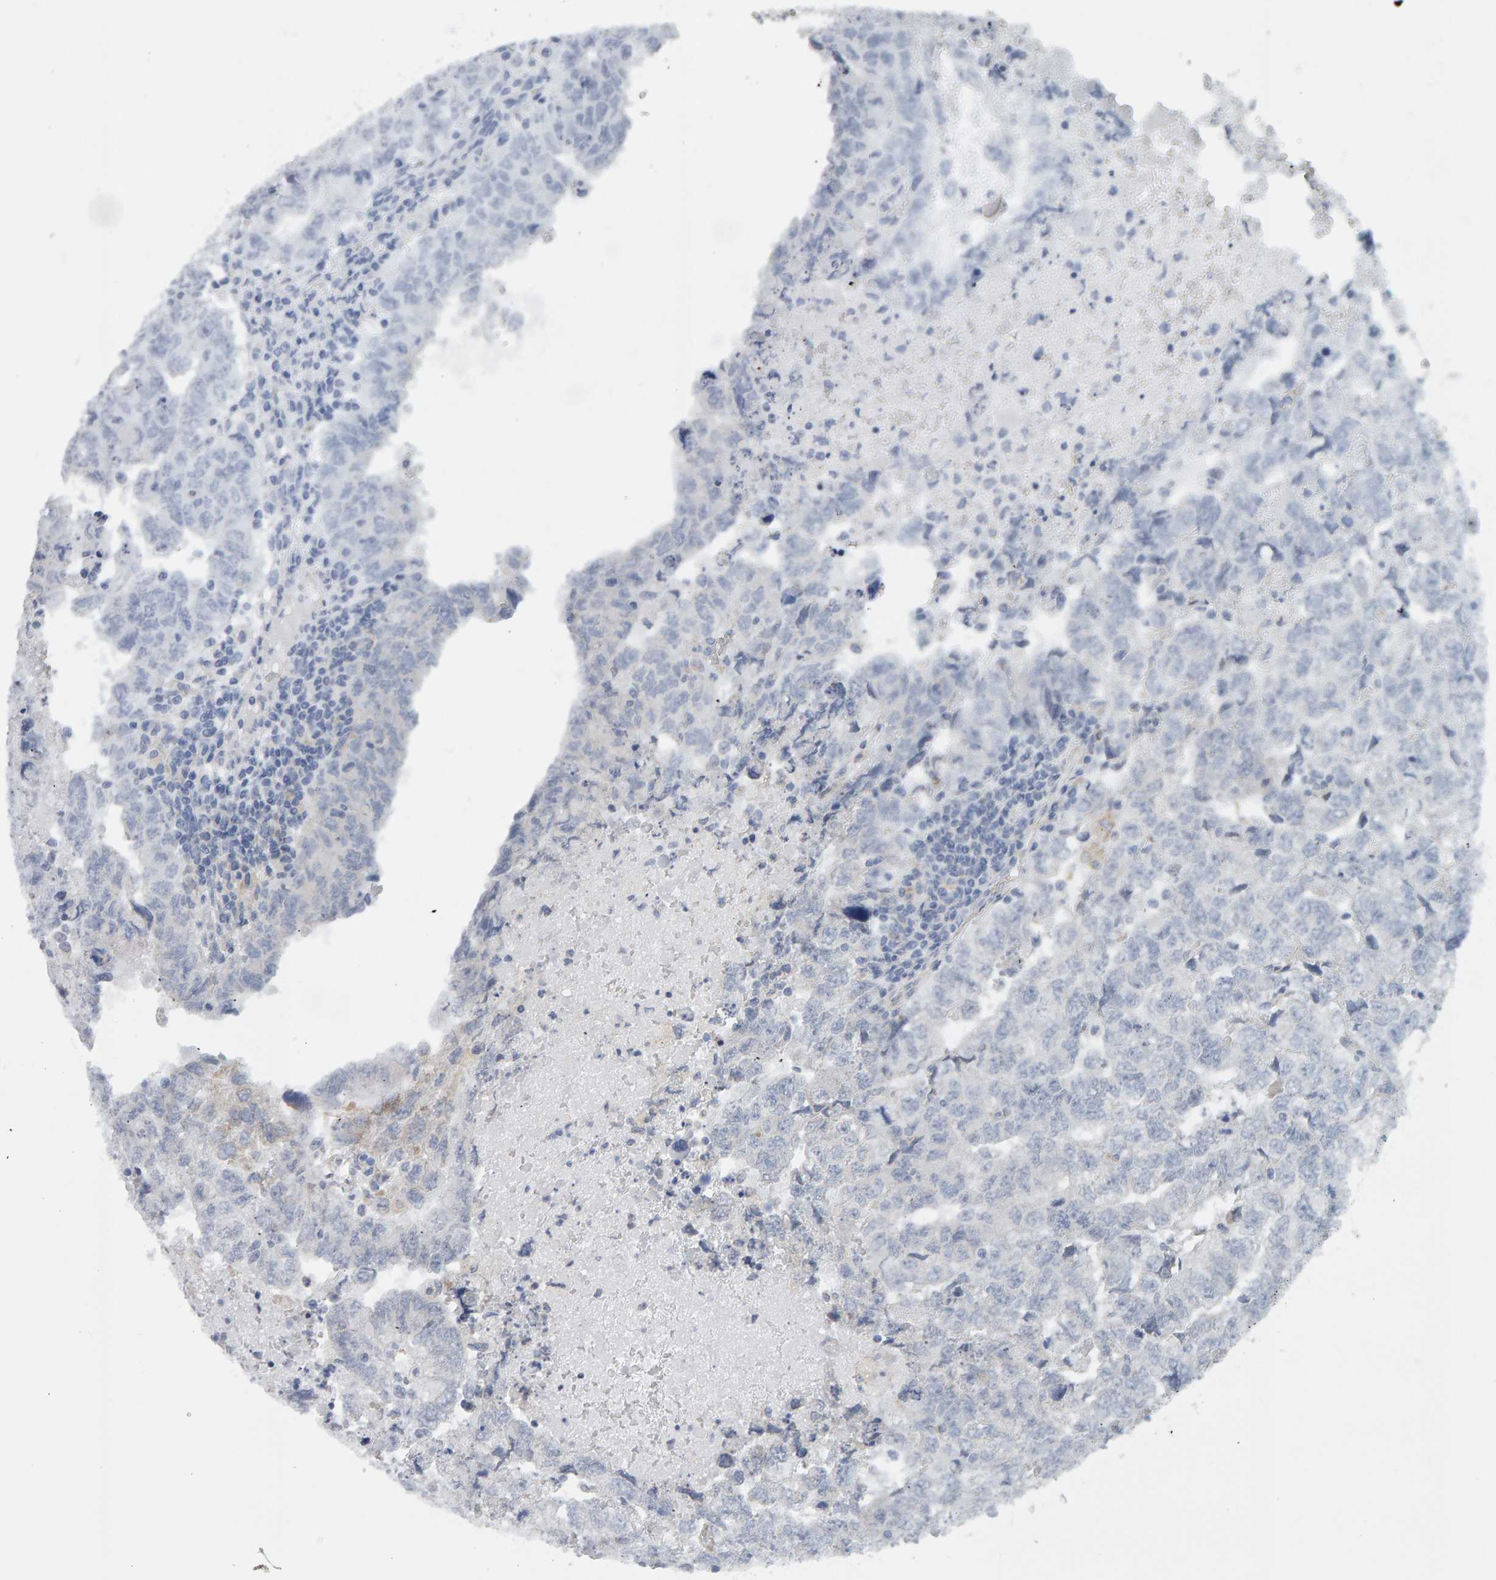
{"staining": {"intensity": "negative", "quantity": "none", "location": "none"}, "tissue": "testis cancer", "cell_type": "Tumor cells", "image_type": "cancer", "snomed": [{"axis": "morphology", "description": "Carcinoma, Embryonal, NOS"}, {"axis": "topography", "description": "Testis"}], "caption": "High power microscopy histopathology image of an immunohistochemistry (IHC) histopathology image of embryonal carcinoma (testis), revealing no significant positivity in tumor cells.", "gene": "ADHFE1", "patient": {"sex": "male", "age": 36}}